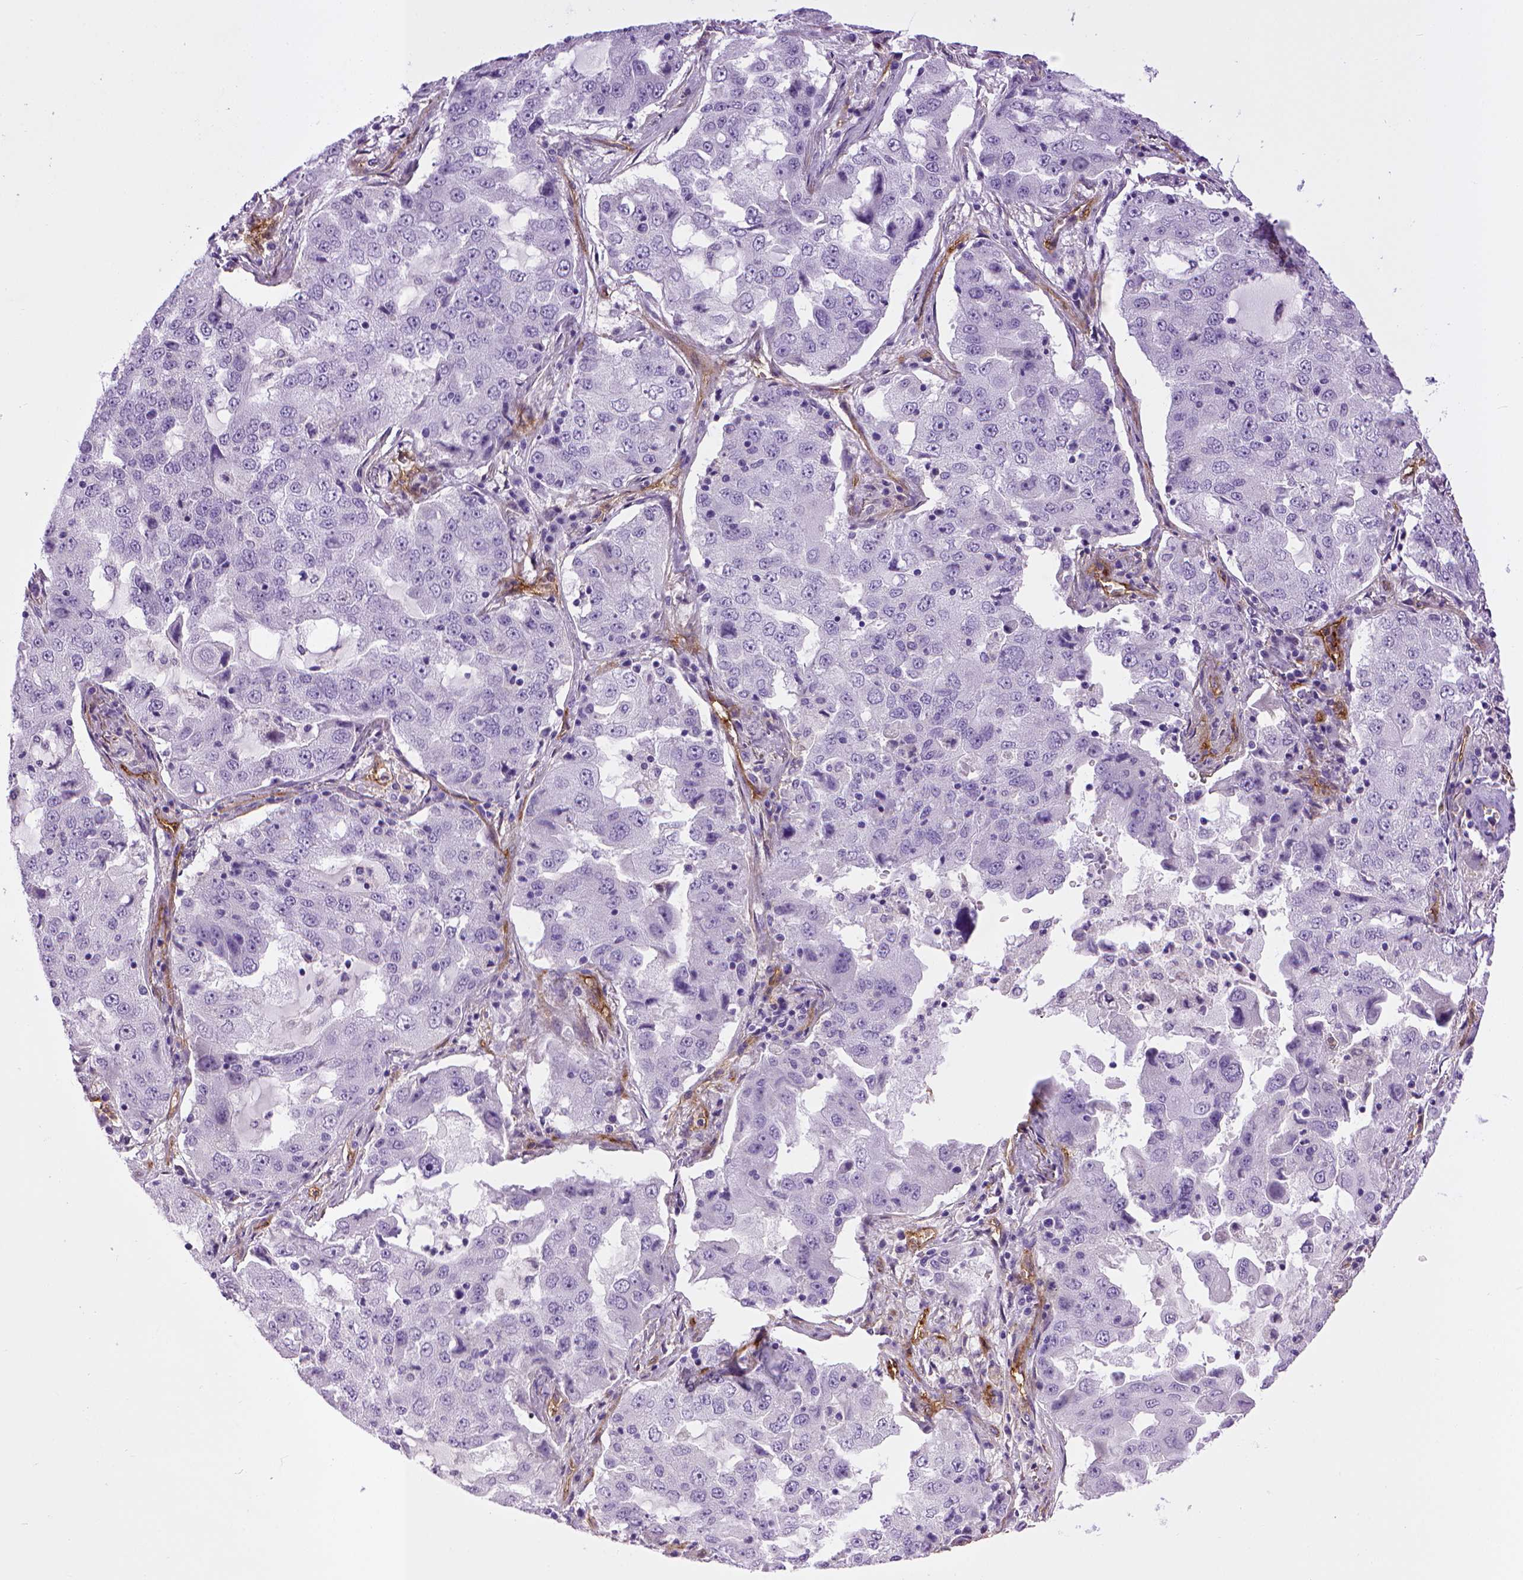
{"staining": {"intensity": "negative", "quantity": "none", "location": "none"}, "tissue": "lung cancer", "cell_type": "Tumor cells", "image_type": "cancer", "snomed": [{"axis": "morphology", "description": "Adenocarcinoma, NOS"}, {"axis": "topography", "description": "Lung"}], "caption": "Micrograph shows no significant protein expression in tumor cells of adenocarcinoma (lung).", "gene": "ENG", "patient": {"sex": "female", "age": 61}}